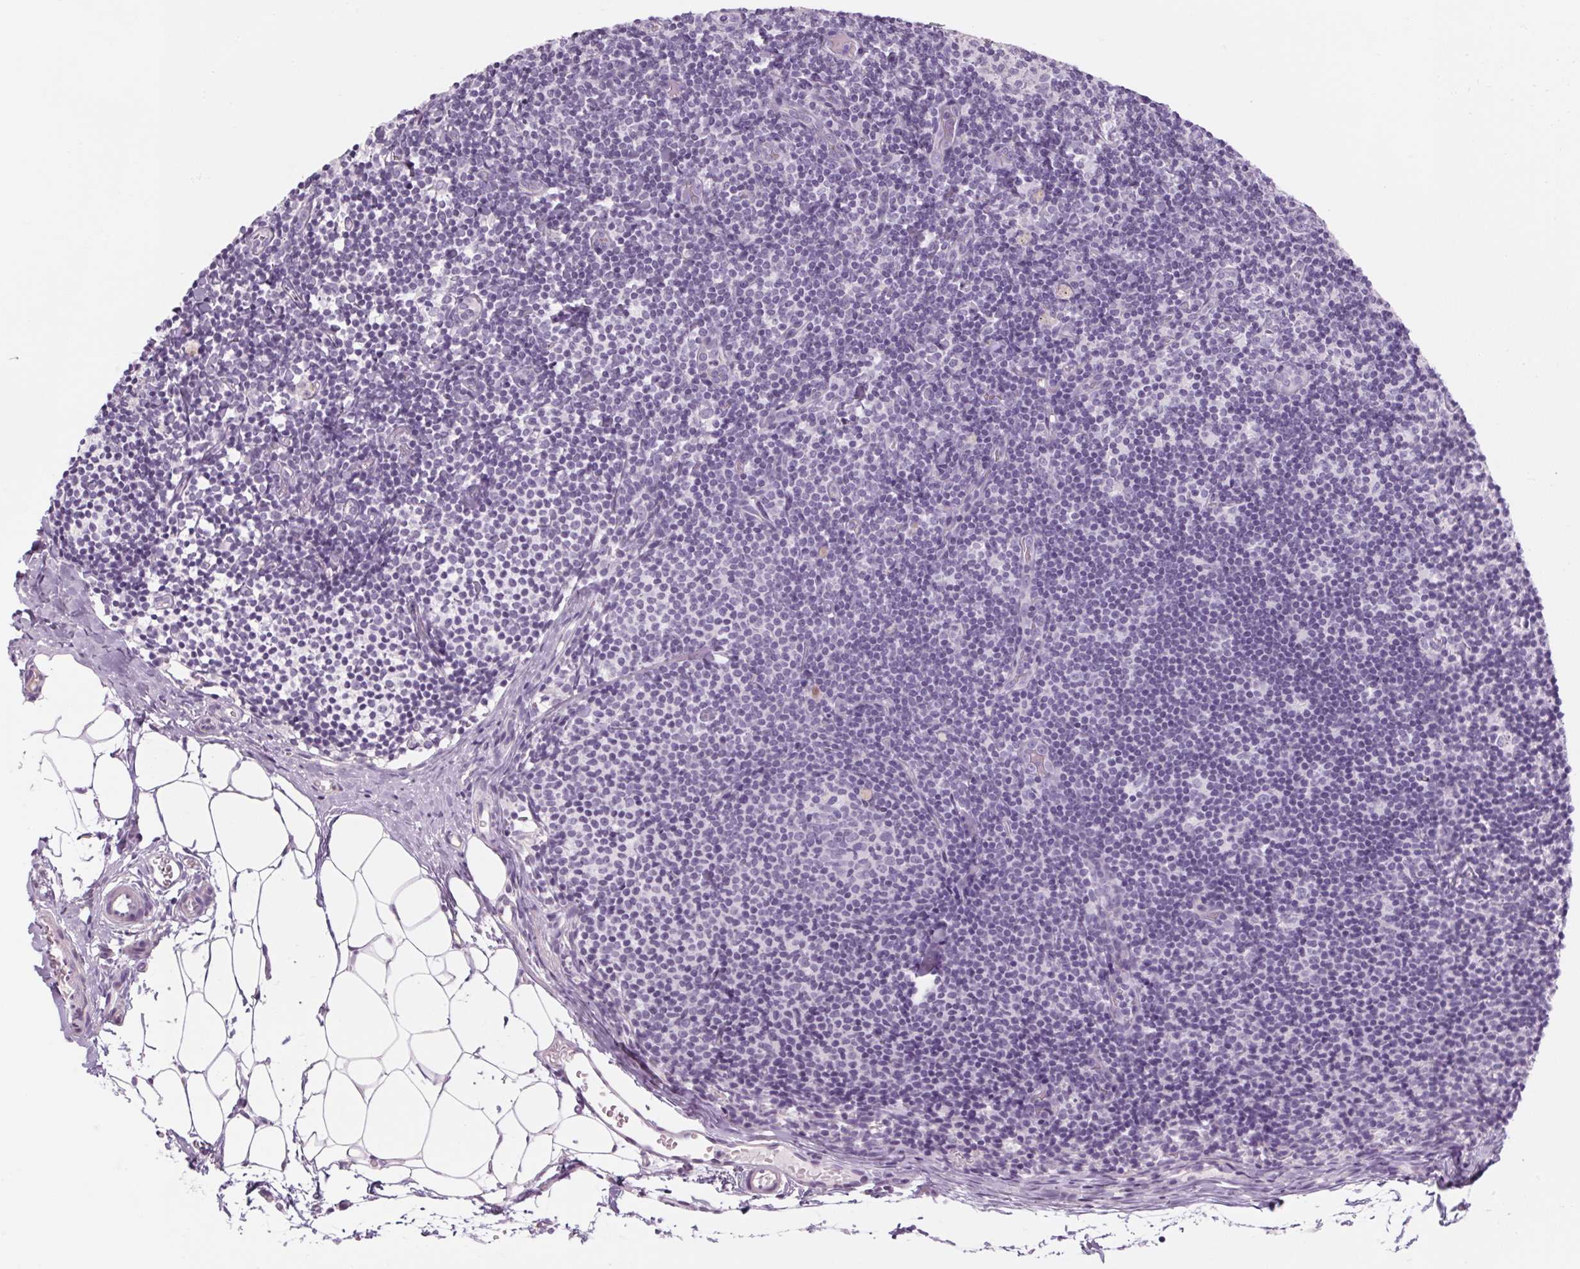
{"staining": {"intensity": "negative", "quantity": "none", "location": "none"}, "tissue": "lymph node", "cell_type": "Germinal center cells", "image_type": "normal", "snomed": [{"axis": "morphology", "description": "Normal tissue, NOS"}, {"axis": "topography", "description": "Lymph node"}], "caption": "Immunohistochemistry photomicrograph of benign lymph node: human lymph node stained with DAB shows no significant protein staining in germinal center cells.", "gene": "RPTN", "patient": {"sex": "female", "age": 41}}